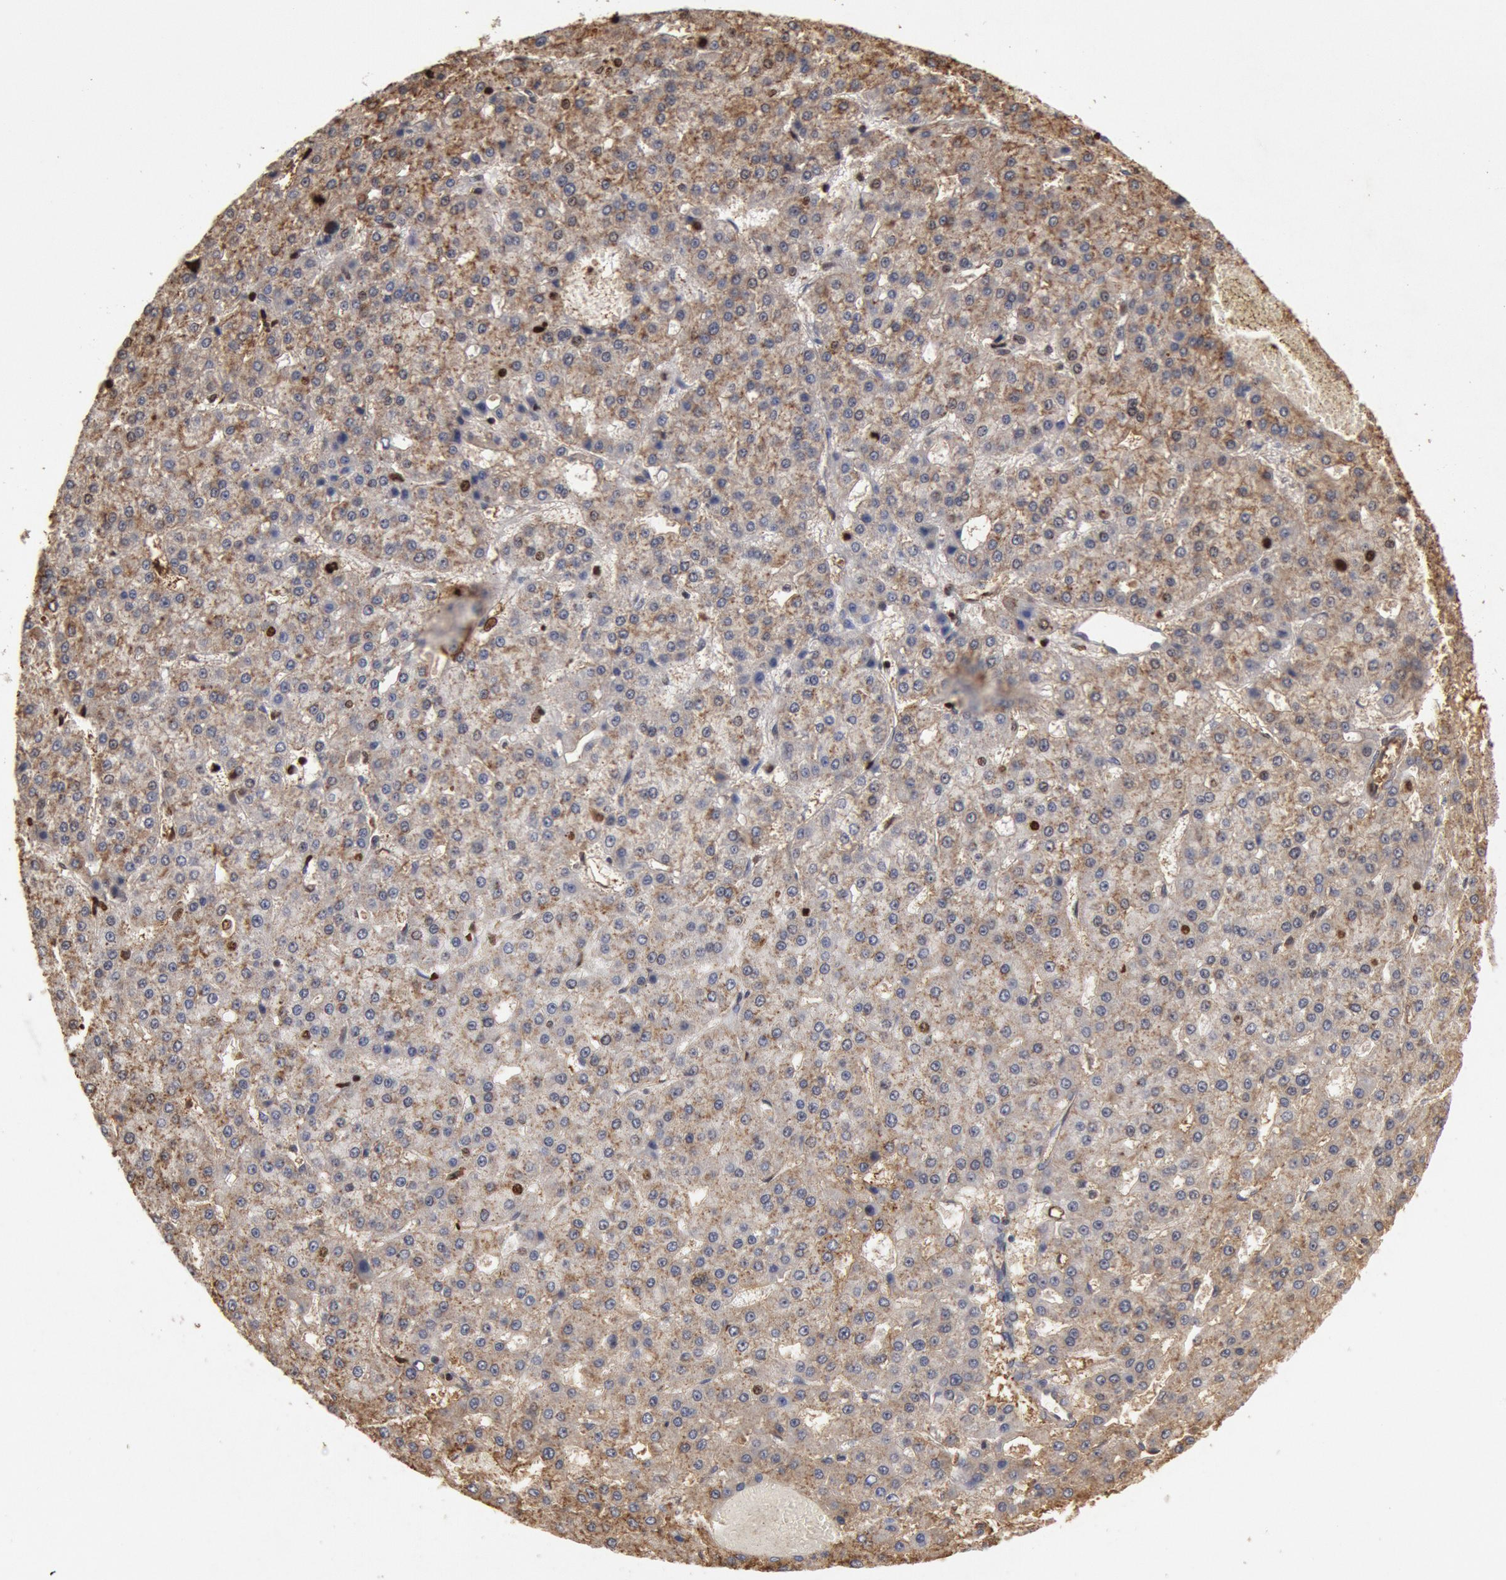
{"staining": {"intensity": "moderate", "quantity": "25%-75%", "location": "cytoplasmic/membranous,nuclear"}, "tissue": "liver cancer", "cell_type": "Tumor cells", "image_type": "cancer", "snomed": [{"axis": "morphology", "description": "Carcinoma, Hepatocellular, NOS"}, {"axis": "topography", "description": "Liver"}], "caption": "Hepatocellular carcinoma (liver) stained with IHC displays moderate cytoplasmic/membranous and nuclear expression in about 25%-75% of tumor cells.", "gene": "FOXA2", "patient": {"sex": "male", "age": 47}}